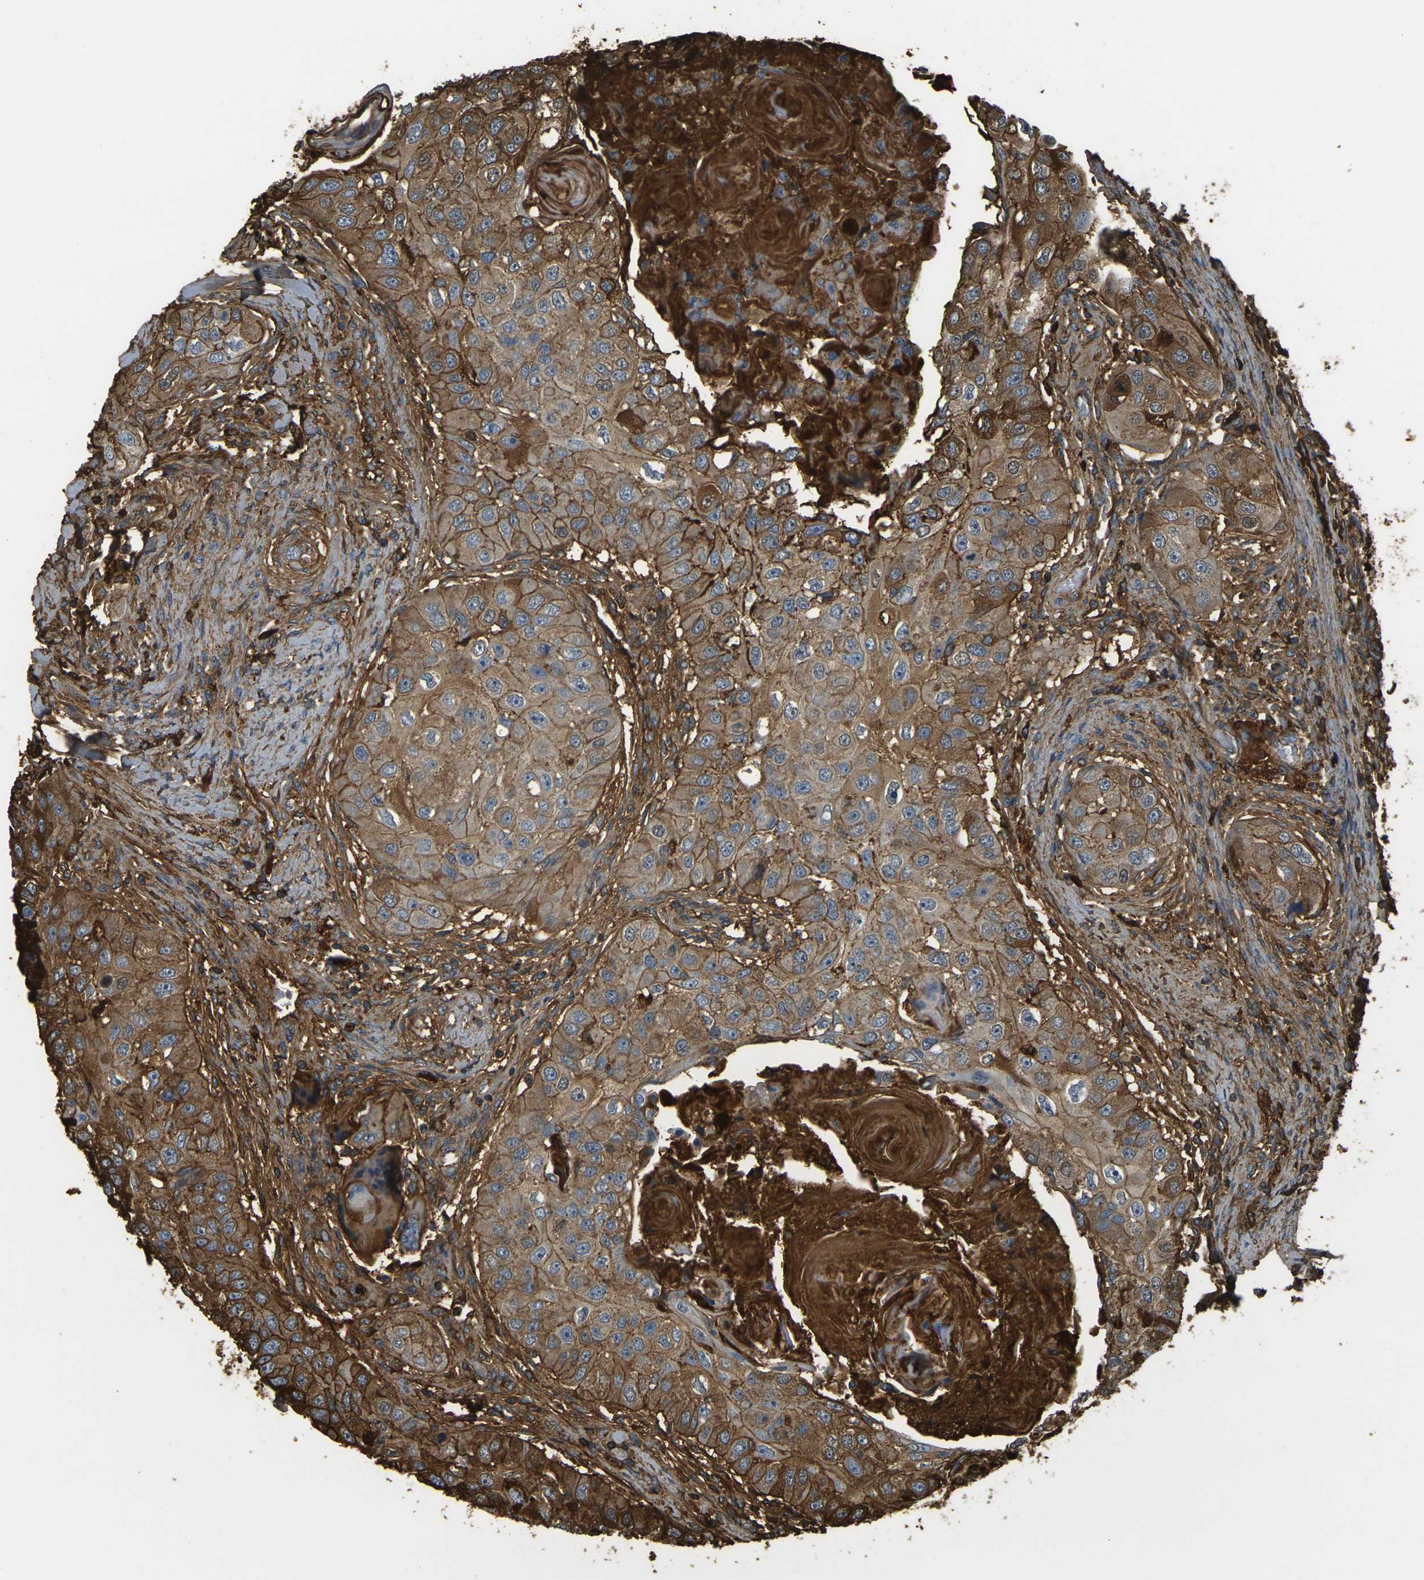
{"staining": {"intensity": "moderate", "quantity": ">75%", "location": "cytoplasmic/membranous"}, "tissue": "head and neck cancer", "cell_type": "Tumor cells", "image_type": "cancer", "snomed": [{"axis": "morphology", "description": "Normal tissue, NOS"}, {"axis": "morphology", "description": "Squamous cell carcinoma, NOS"}, {"axis": "topography", "description": "Skeletal muscle"}, {"axis": "topography", "description": "Head-Neck"}], "caption": "This micrograph reveals immunohistochemistry staining of human head and neck cancer (squamous cell carcinoma), with medium moderate cytoplasmic/membranous staining in approximately >75% of tumor cells.", "gene": "PLCD1", "patient": {"sex": "male", "age": 51}}